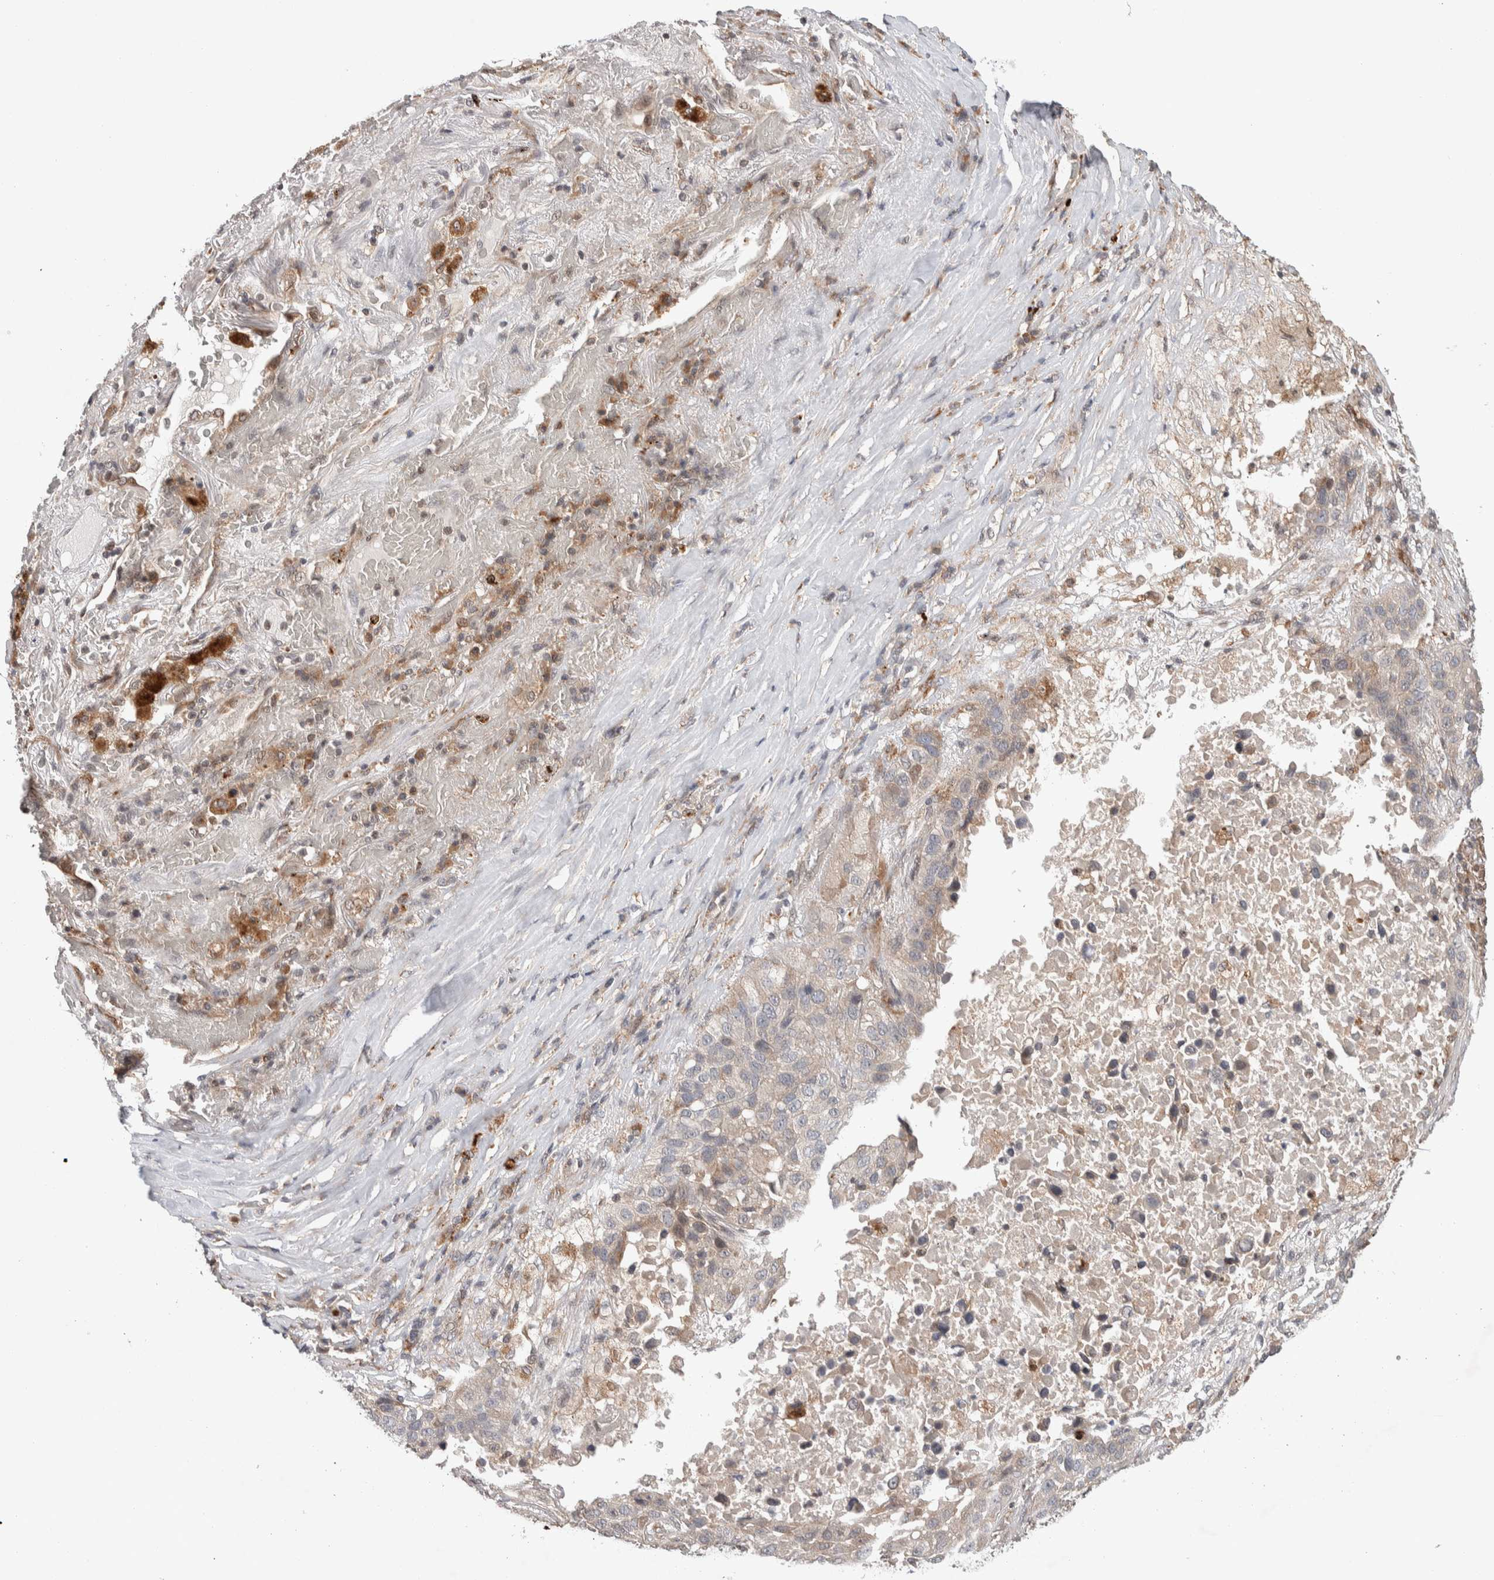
{"staining": {"intensity": "weak", "quantity": "<25%", "location": "cytoplasmic/membranous"}, "tissue": "lung cancer", "cell_type": "Tumor cells", "image_type": "cancer", "snomed": [{"axis": "morphology", "description": "Squamous cell carcinoma, NOS"}, {"axis": "topography", "description": "Lung"}], "caption": "This is an IHC image of lung squamous cell carcinoma. There is no positivity in tumor cells.", "gene": "KCNK1", "patient": {"sex": "male", "age": 57}}